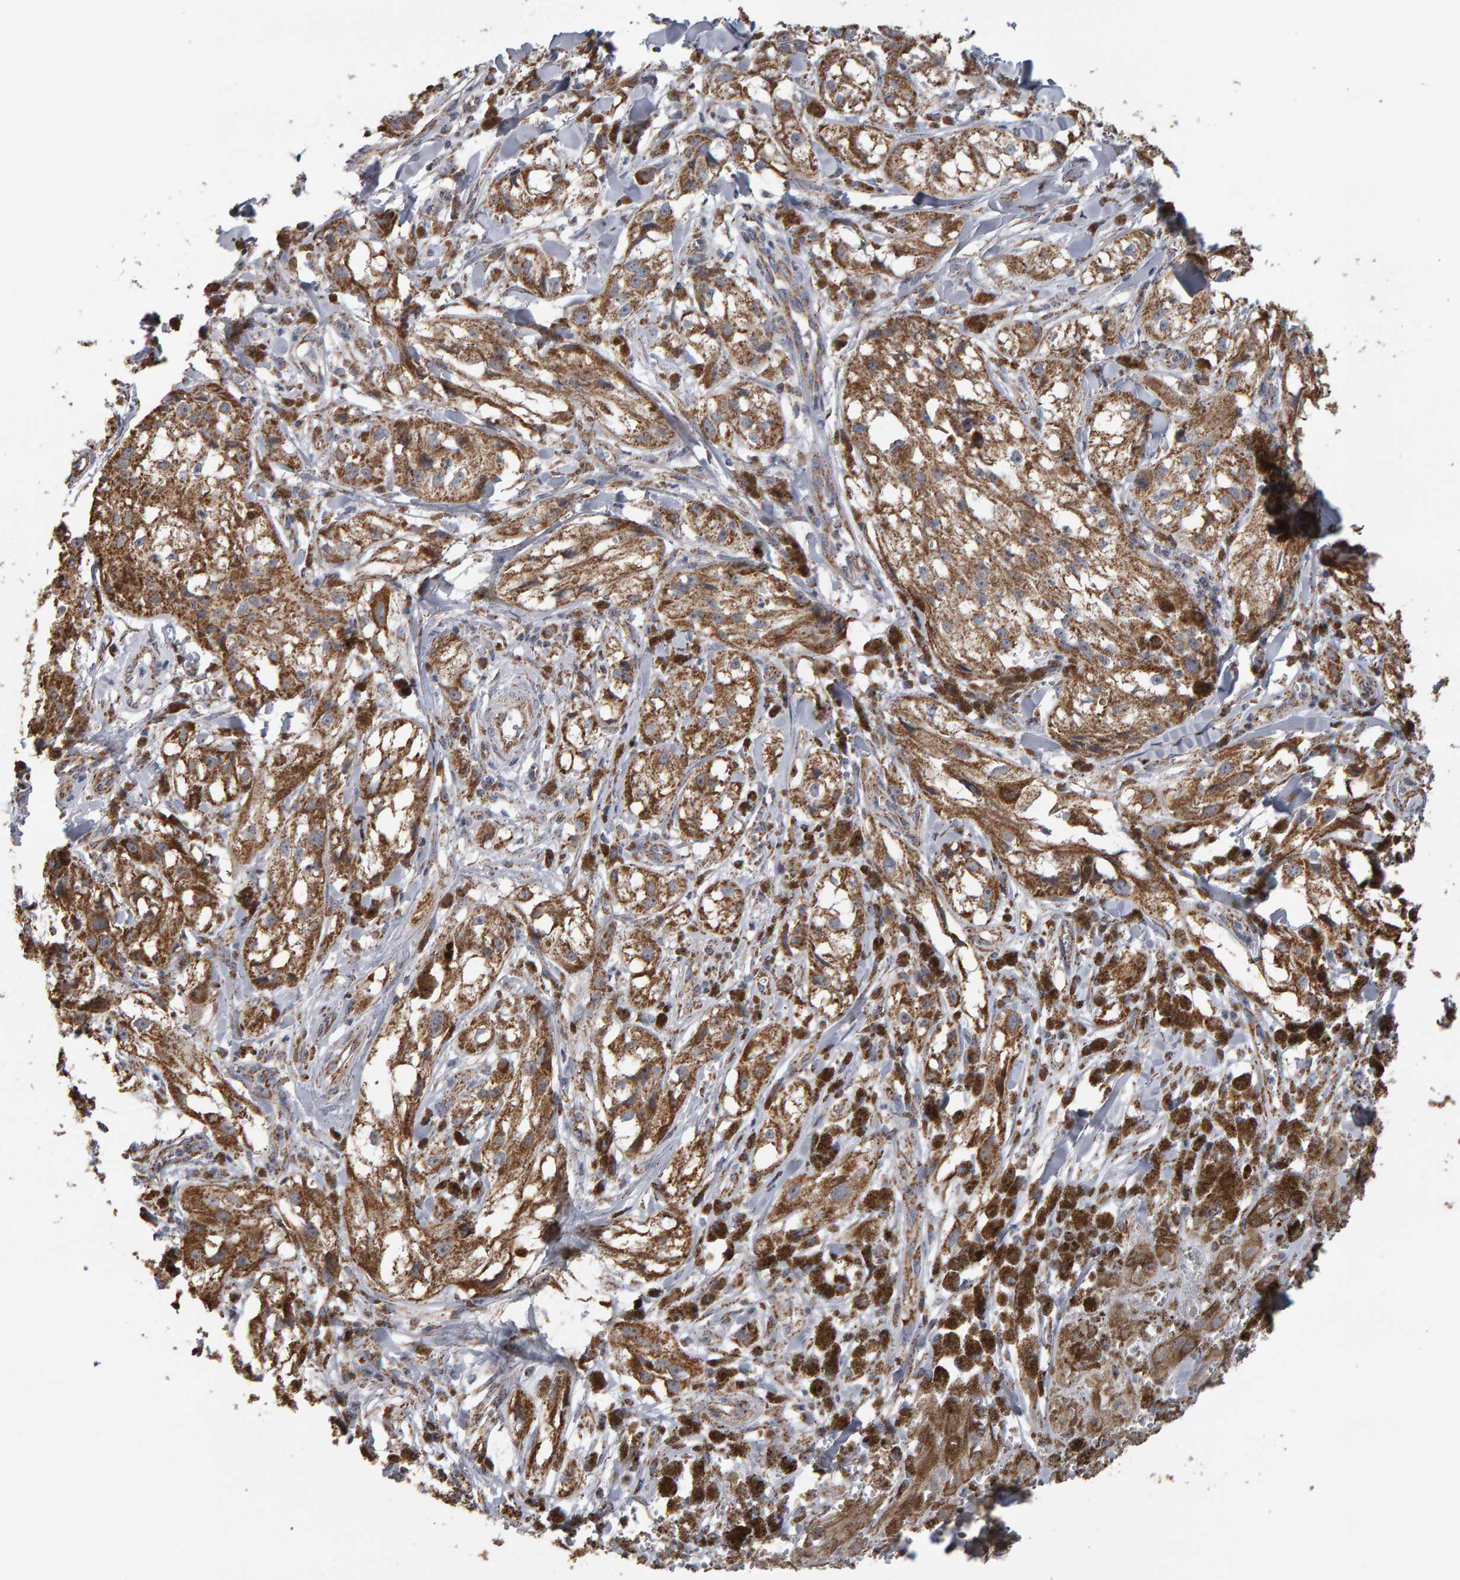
{"staining": {"intensity": "moderate", "quantity": ">75%", "location": "cytoplasmic/membranous"}, "tissue": "melanoma", "cell_type": "Tumor cells", "image_type": "cancer", "snomed": [{"axis": "morphology", "description": "Malignant melanoma, NOS"}, {"axis": "topography", "description": "Skin"}], "caption": "Malignant melanoma stained for a protein (brown) exhibits moderate cytoplasmic/membranous positive positivity in about >75% of tumor cells.", "gene": "TOM1L1", "patient": {"sex": "male", "age": 88}}